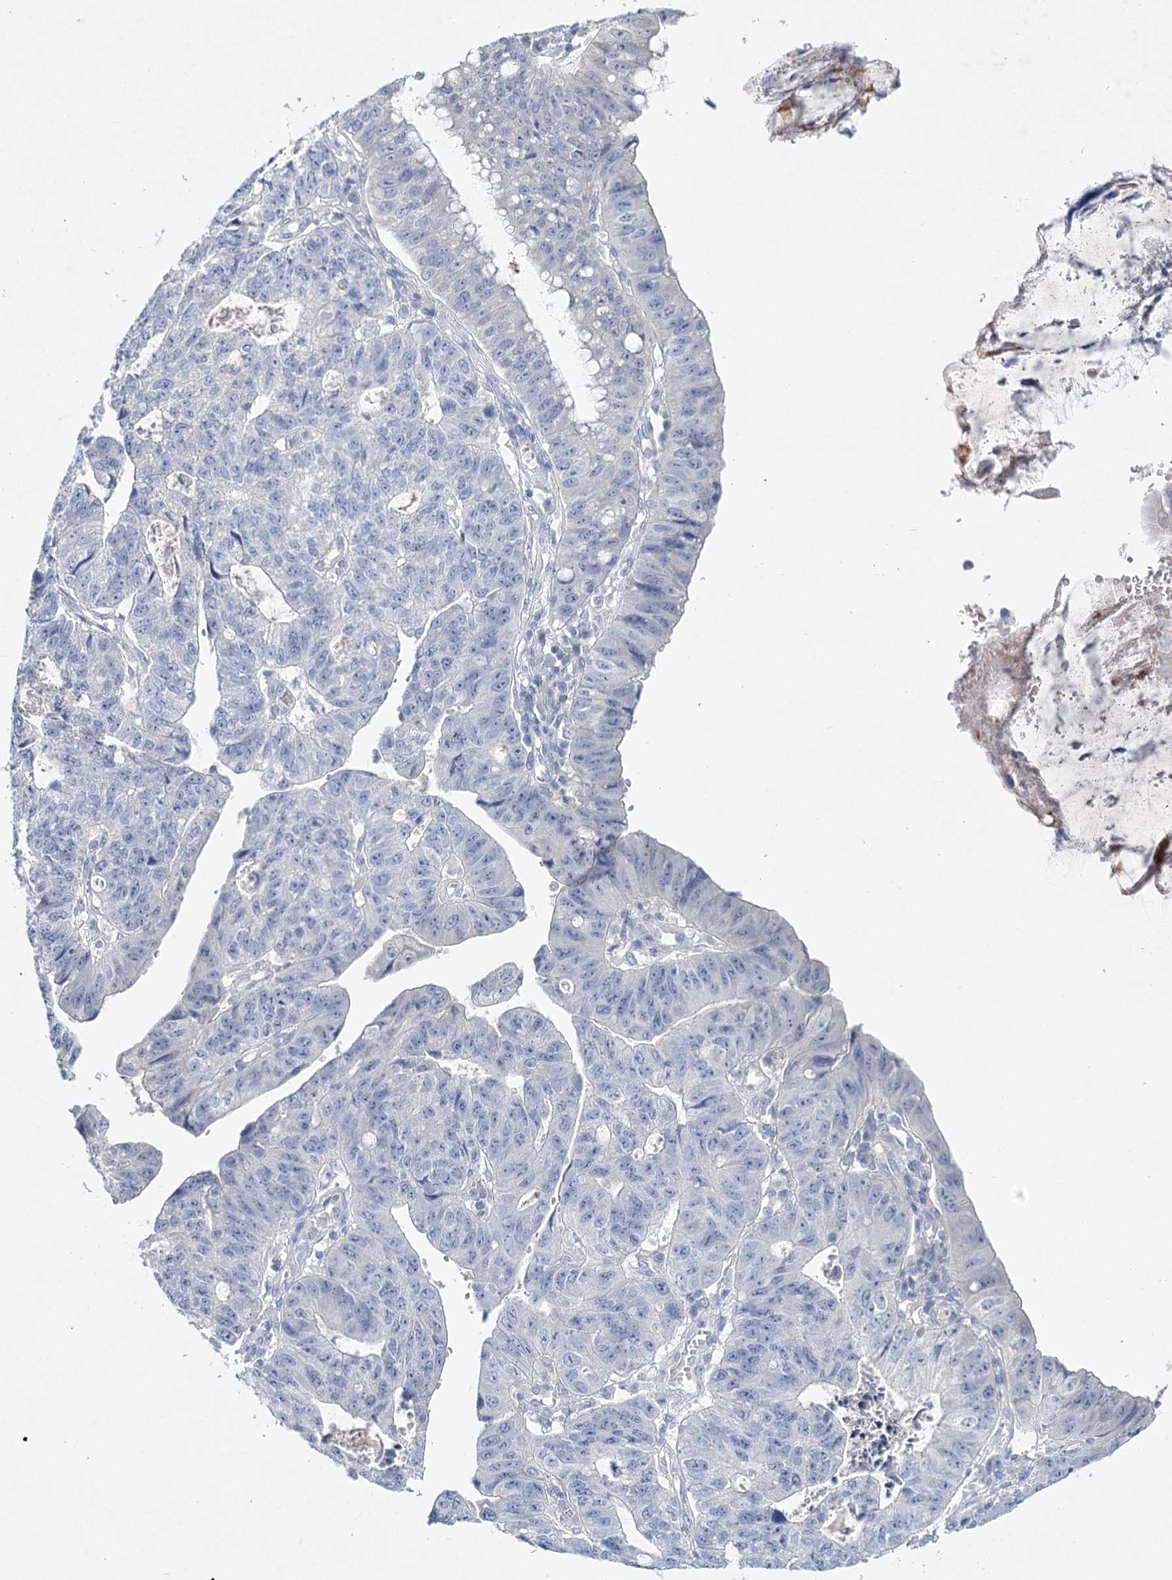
{"staining": {"intensity": "negative", "quantity": "none", "location": "none"}, "tissue": "stomach cancer", "cell_type": "Tumor cells", "image_type": "cancer", "snomed": [{"axis": "morphology", "description": "Adenocarcinoma, NOS"}, {"axis": "topography", "description": "Stomach"}], "caption": "Immunohistochemical staining of human stomach cancer shows no significant expression in tumor cells. Nuclei are stained in blue.", "gene": "MAP3K13", "patient": {"sex": "male", "age": 59}}